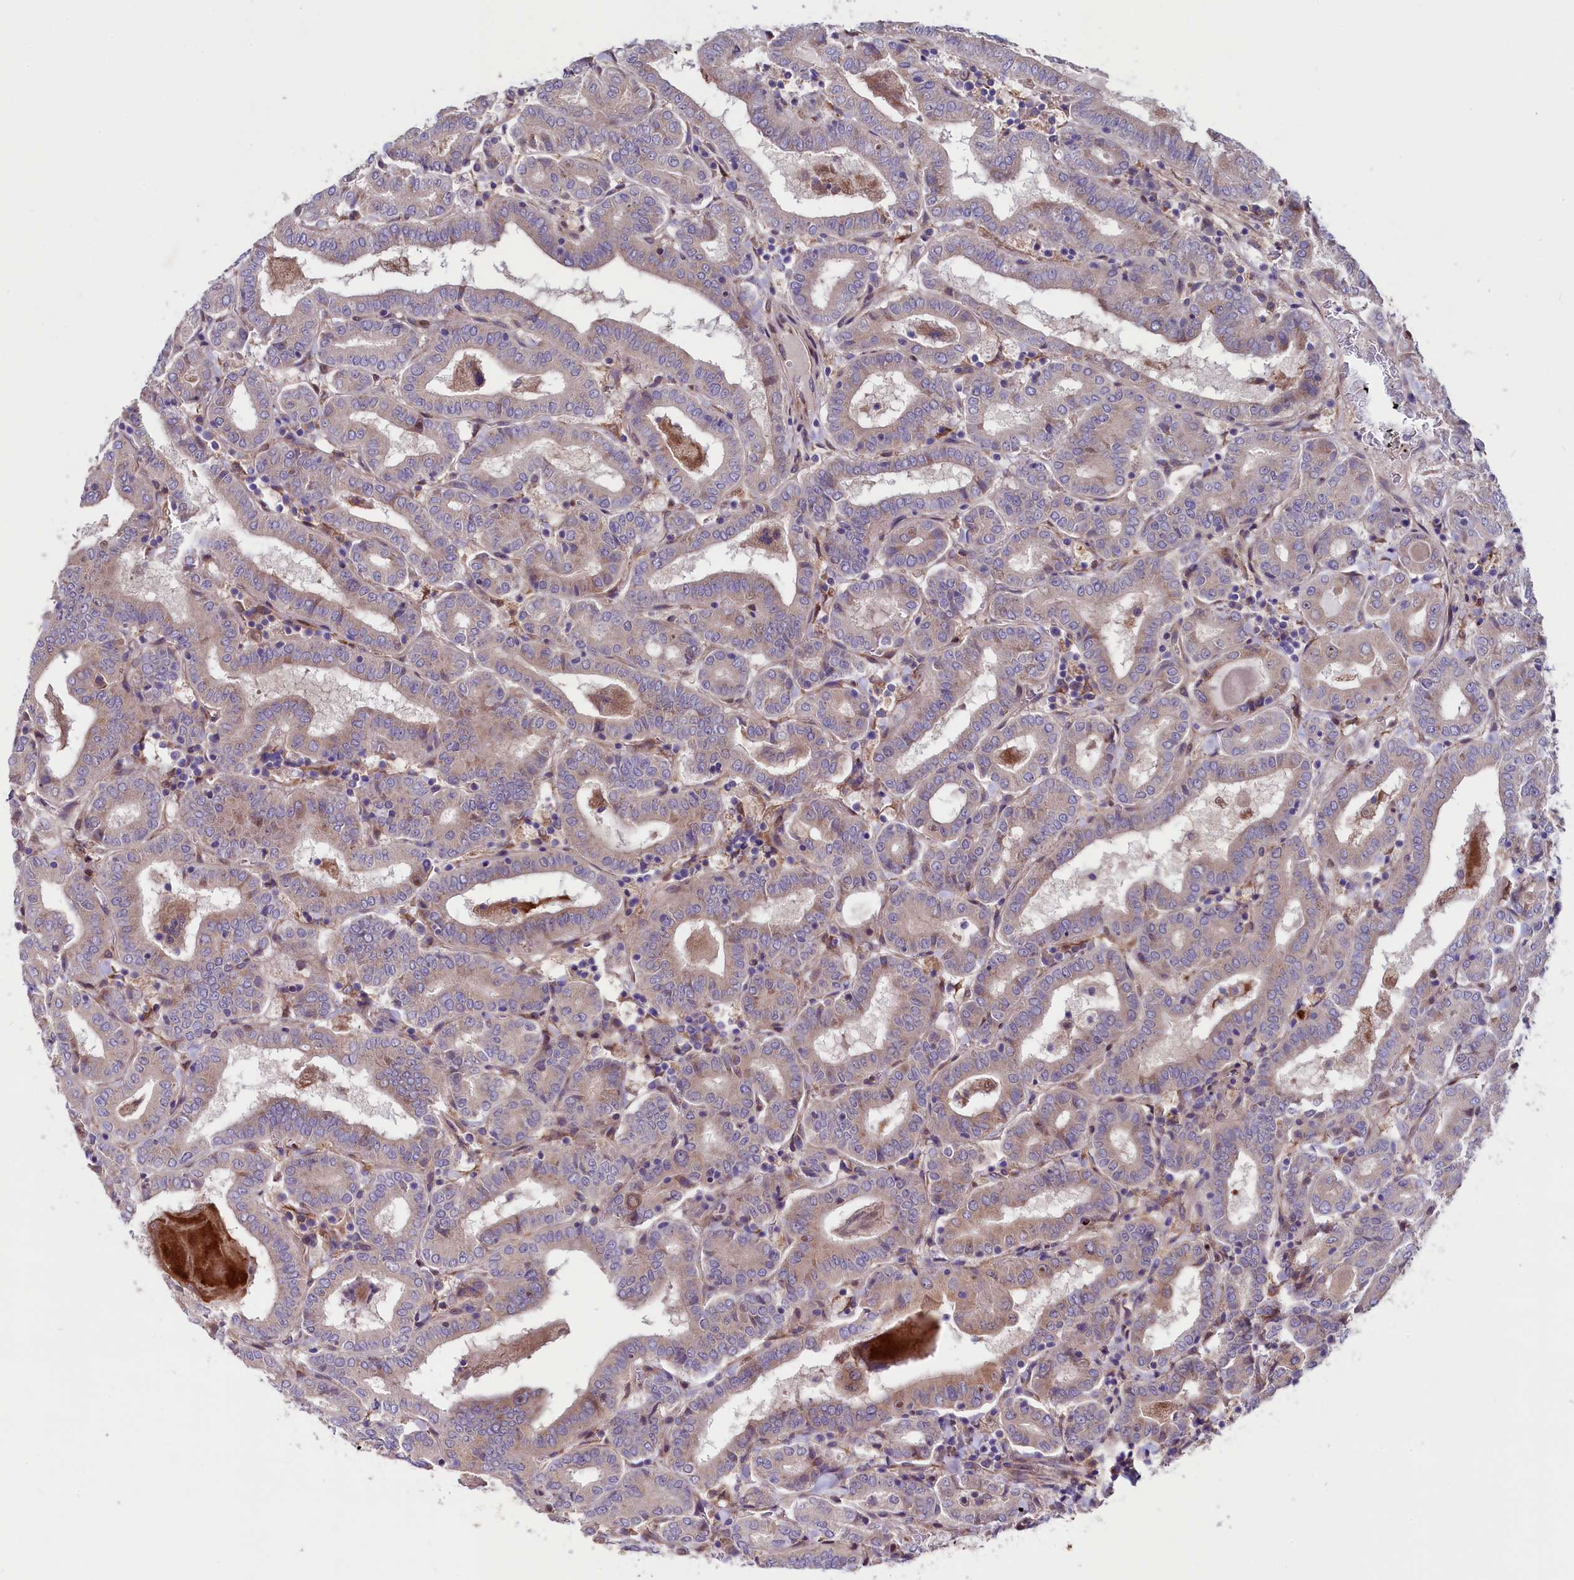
{"staining": {"intensity": "weak", "quantity": "<25%", "location": "cytoplasmic/membranous"}, "tissue": "thyroid cancer", "cell_type": "Tumor cells", "image_type": "cancer", "snomed": [{"axis": "morphology", "description": "Papillary adenocarcinoma, NOS"}, {"axis": "topography", "description": "Thyroid gland"}], "caption": "Protein analysis of thyroid cancer displays no significant positivity in tumor cells.", "gene": "GPR108", "patient": {"sex": "female", "age": 72}}